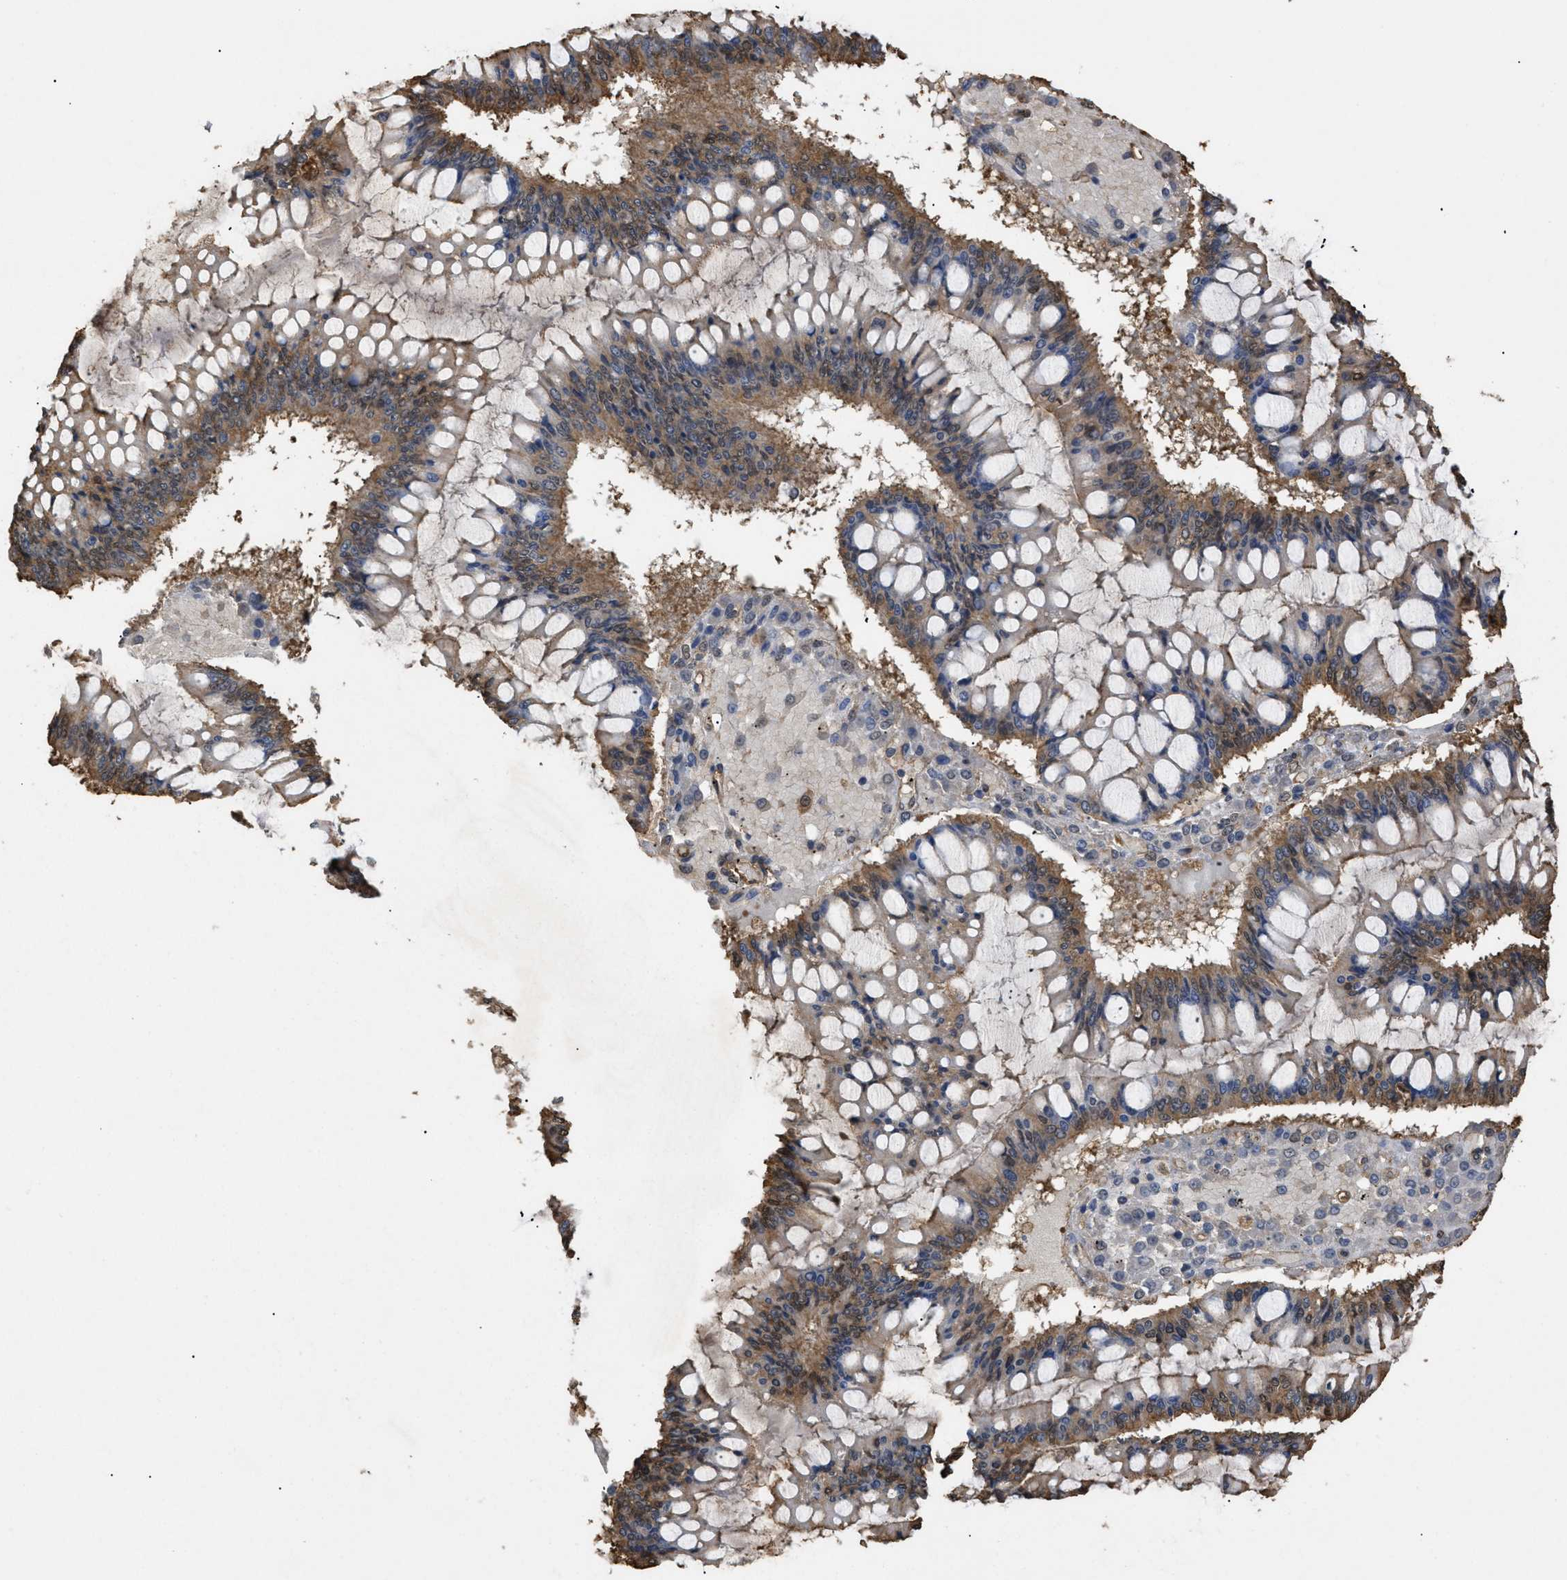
{"staining": {"intensity": "moderate", "quantity": ">75%", "location": "cytoplasmic/membranous"}, "tissue": "ovarian cancer", "cell_type": "Tumor cells", "image_type": "cancer", "snomed": [{"axis": "morphology", "description": "Cystadenocarcinoma, mucinous, NOS"}, {"axis": "topography", "description": "Ovary"}], "caption": "Human ovarian cancer (mucinous cystadenocarcinoma) stained for a protein (brown) demonstrates moderate cytoplasmic/membranous positive positivity in about >75% of tumor cells.", "gene": "CALM1", "patient": {"sex": "female", "age": 73}}